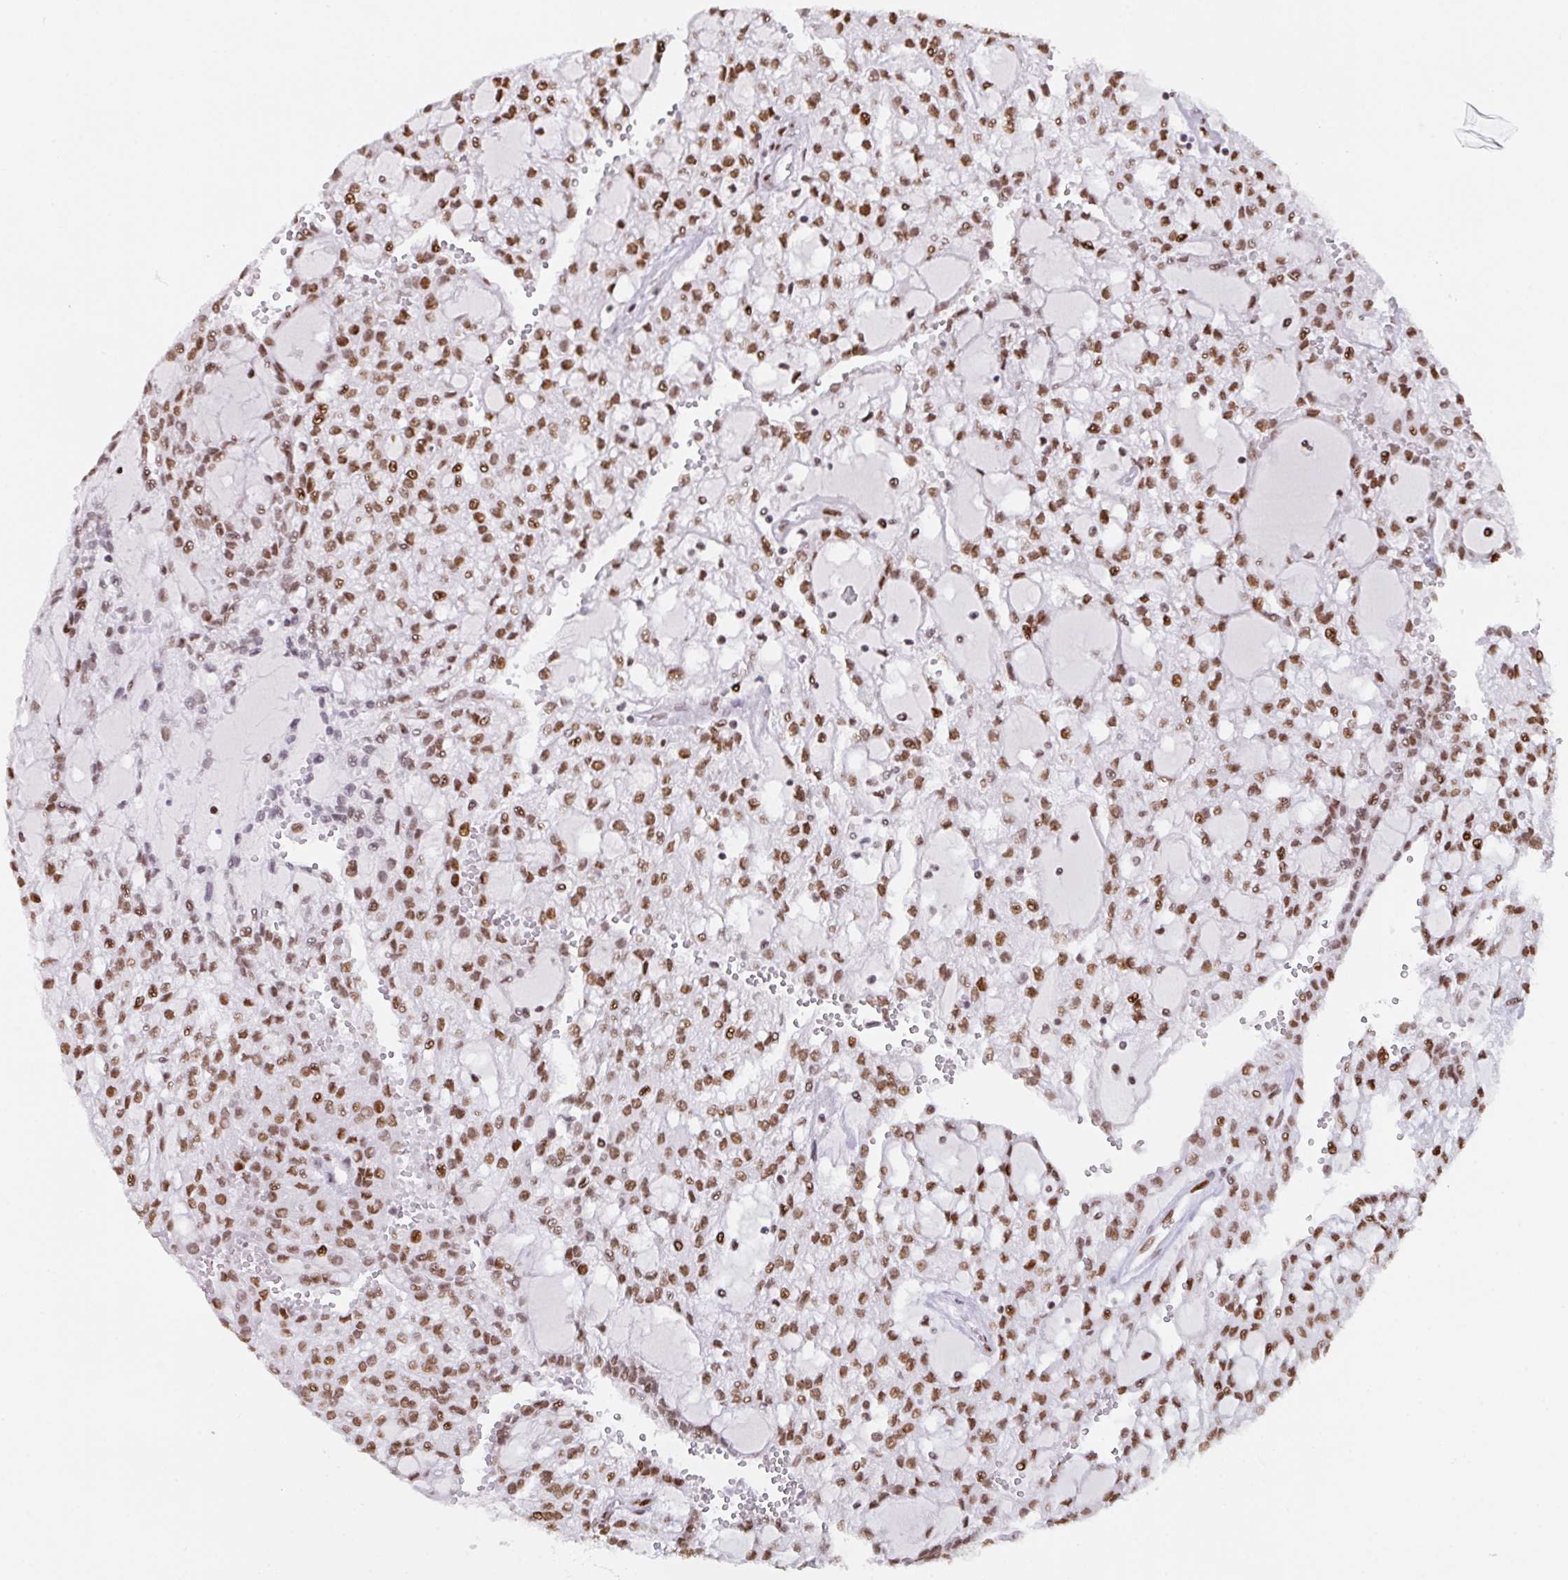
{"staining": {"intensity": "moderate", "quantity": ">75%", "location": "nuclear"}, "tissue": "renal cancer", "cell_type": "Tumor cells", "image_type": "cancer", "snomed": [{"axis": "morphology", "description": "Adenocarcinoma, NOS"}, {"axis": "topography", "description": "Kidney"}], "caption": "A histopathology image of renal cancer (adenocarcinoma) stained for a protein demonstrates moderate nuclear brown staining in tumor cells.", "gene": "CLP1", "patient": {"sex": "male", "age": 63}}